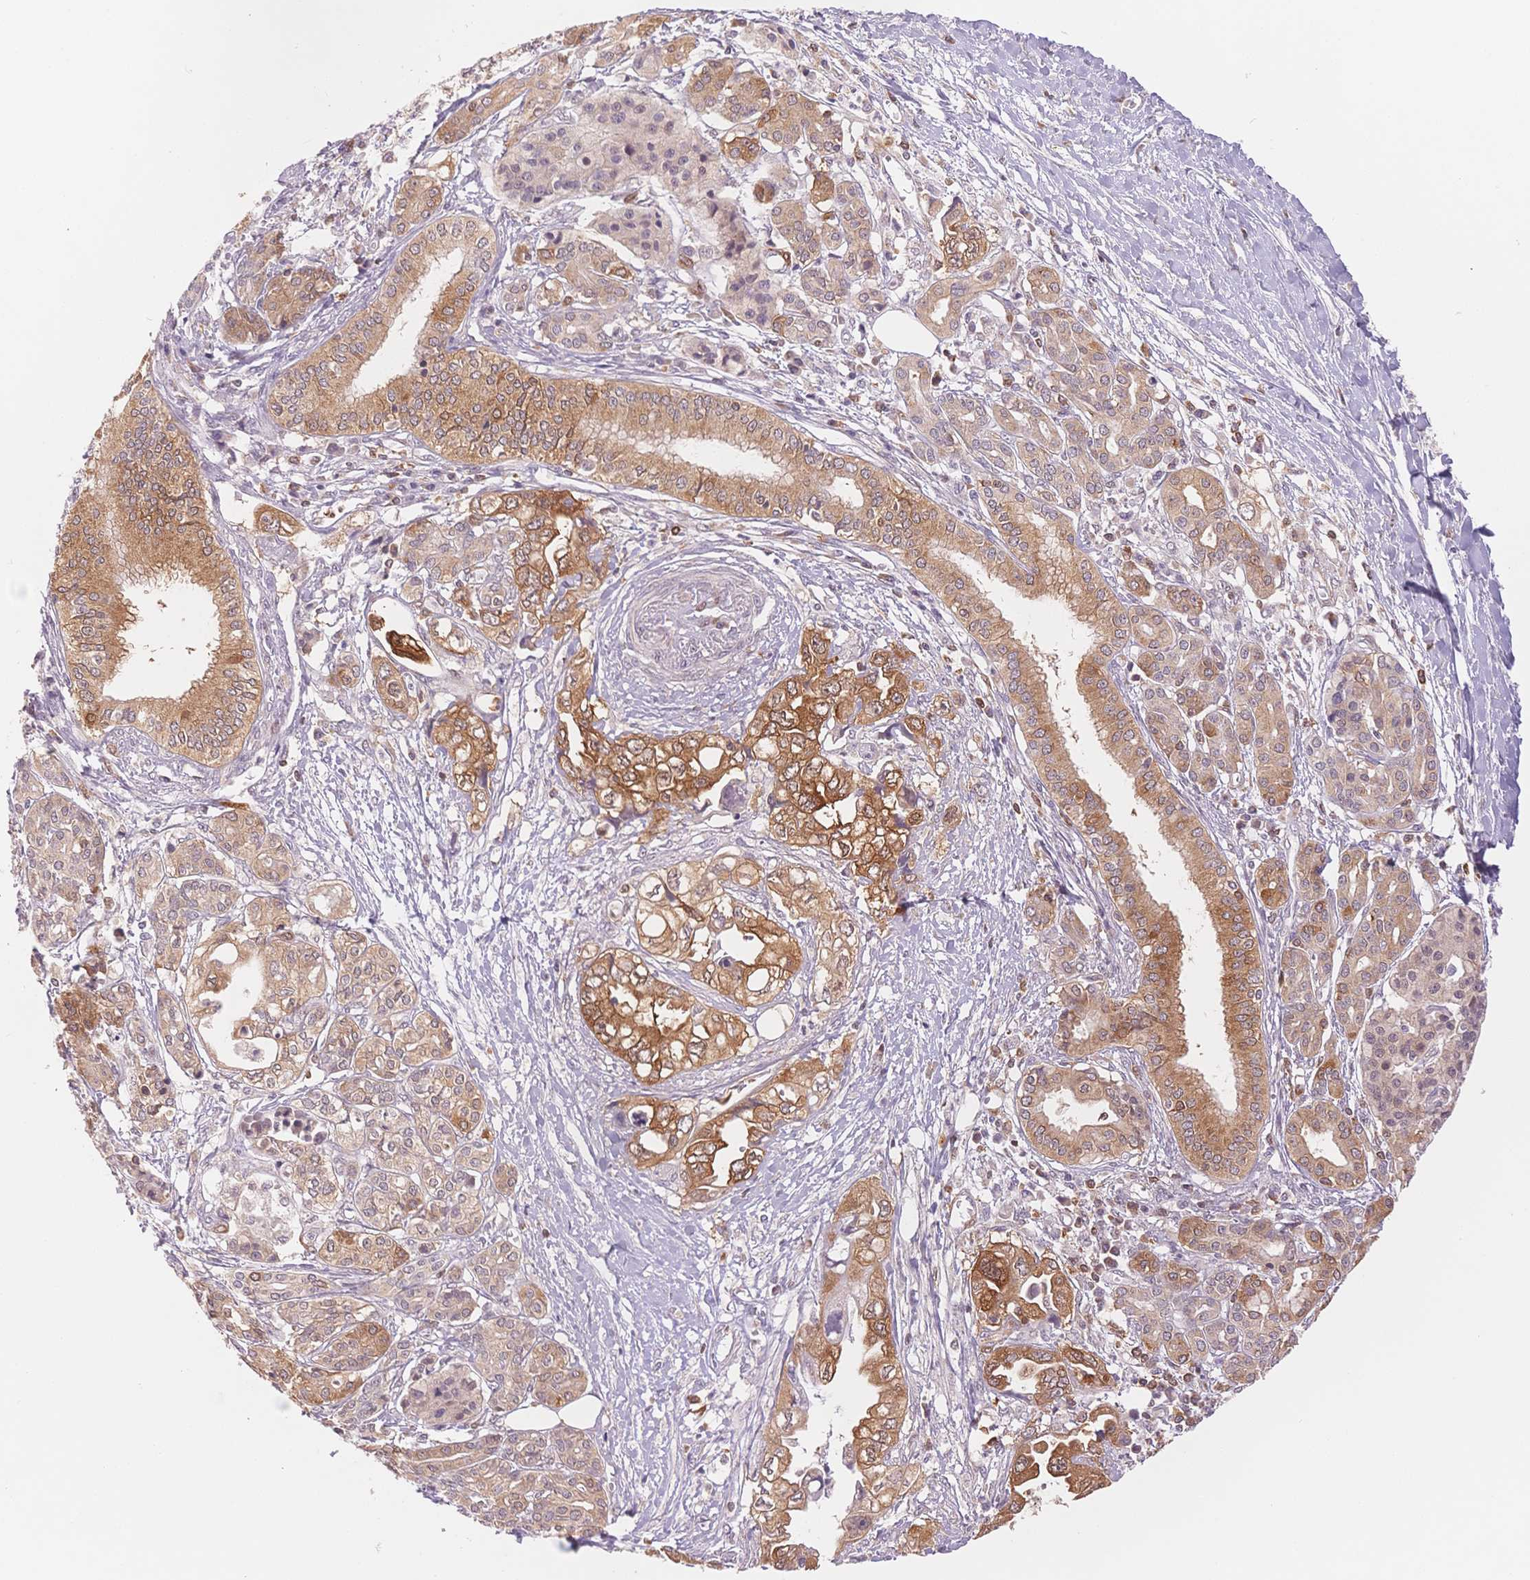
{"staining": {"intensity": "moderate", "quantity": ">75%", "location": "cytoplasmic/membranous"}, "tissue": "pancreatic cancer", "cell_type": "Tumor cells", "image_type": "cancer", "snomed": [{"axis": "morphology", "description": "Adenocarcinoma, NOS"}, {"axis": "topography", "description": "Pancreas"}], "caption": "Tumor cells reveal moderate cytoplasmic/membranous positivity in about >75% of cells in adenocarcinoma (pancreatic).", "gene": "STK39", "patient": {"sex": "male", "age": 68}}